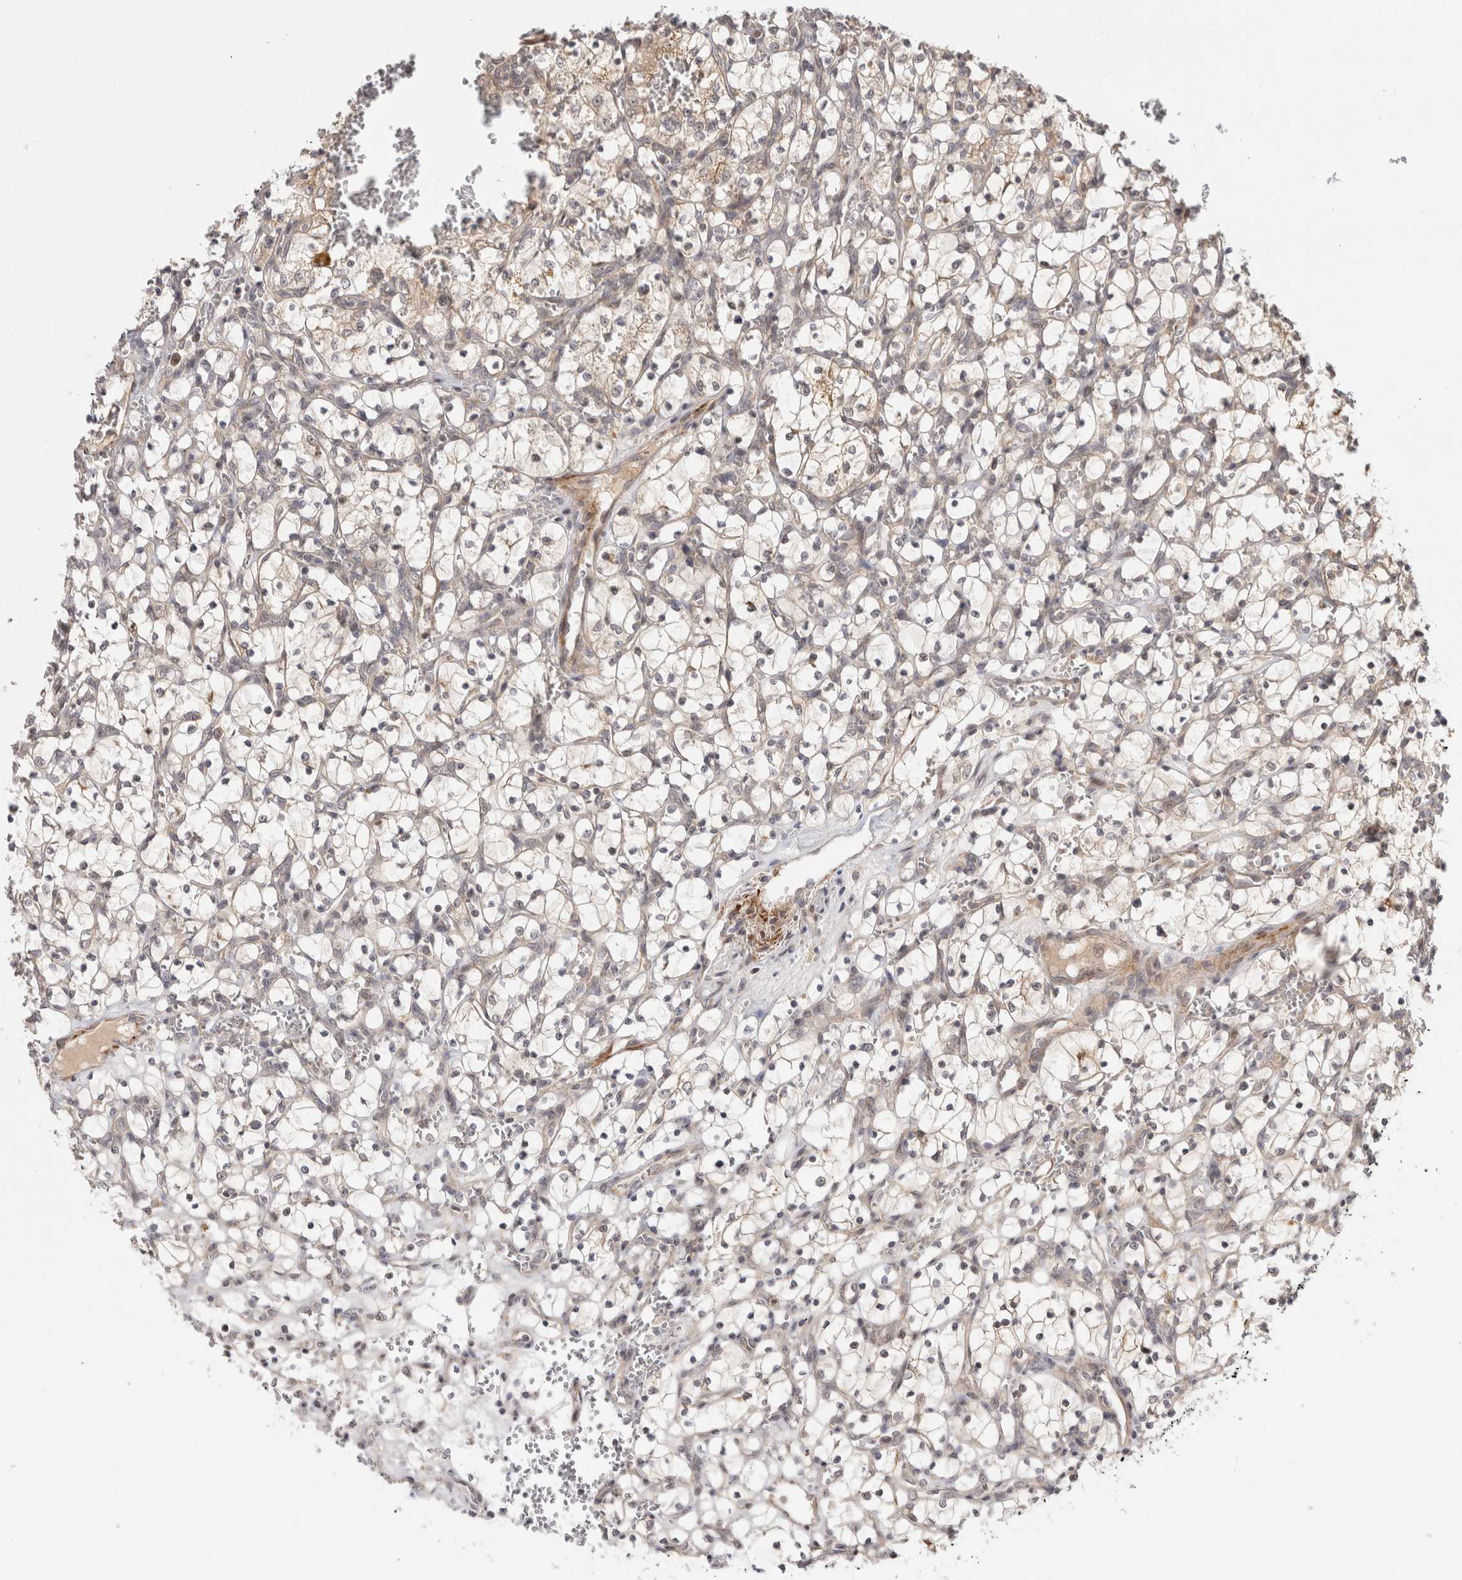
{"staining": {"intensity": "weak", "quantity": "<25%", "location": "cytoplasmic/membranous"}, "tissue": "renal cancer", "cell_type": "Tumor cells", "image_type": "cancer", "snomed": [{"axis": "morphology", "description": "Adenocarcinoma, NOS"}, {"axis": "topography", "description": "Kidney"}], "caption": "The immunohistochemistry (IHC) micrograph has no significant positivity in tumor cells of renal cancer (adenocarcinoma) tissue.", "gene": "ZNF318", "patient": {"sex": "female", "age": 69}}